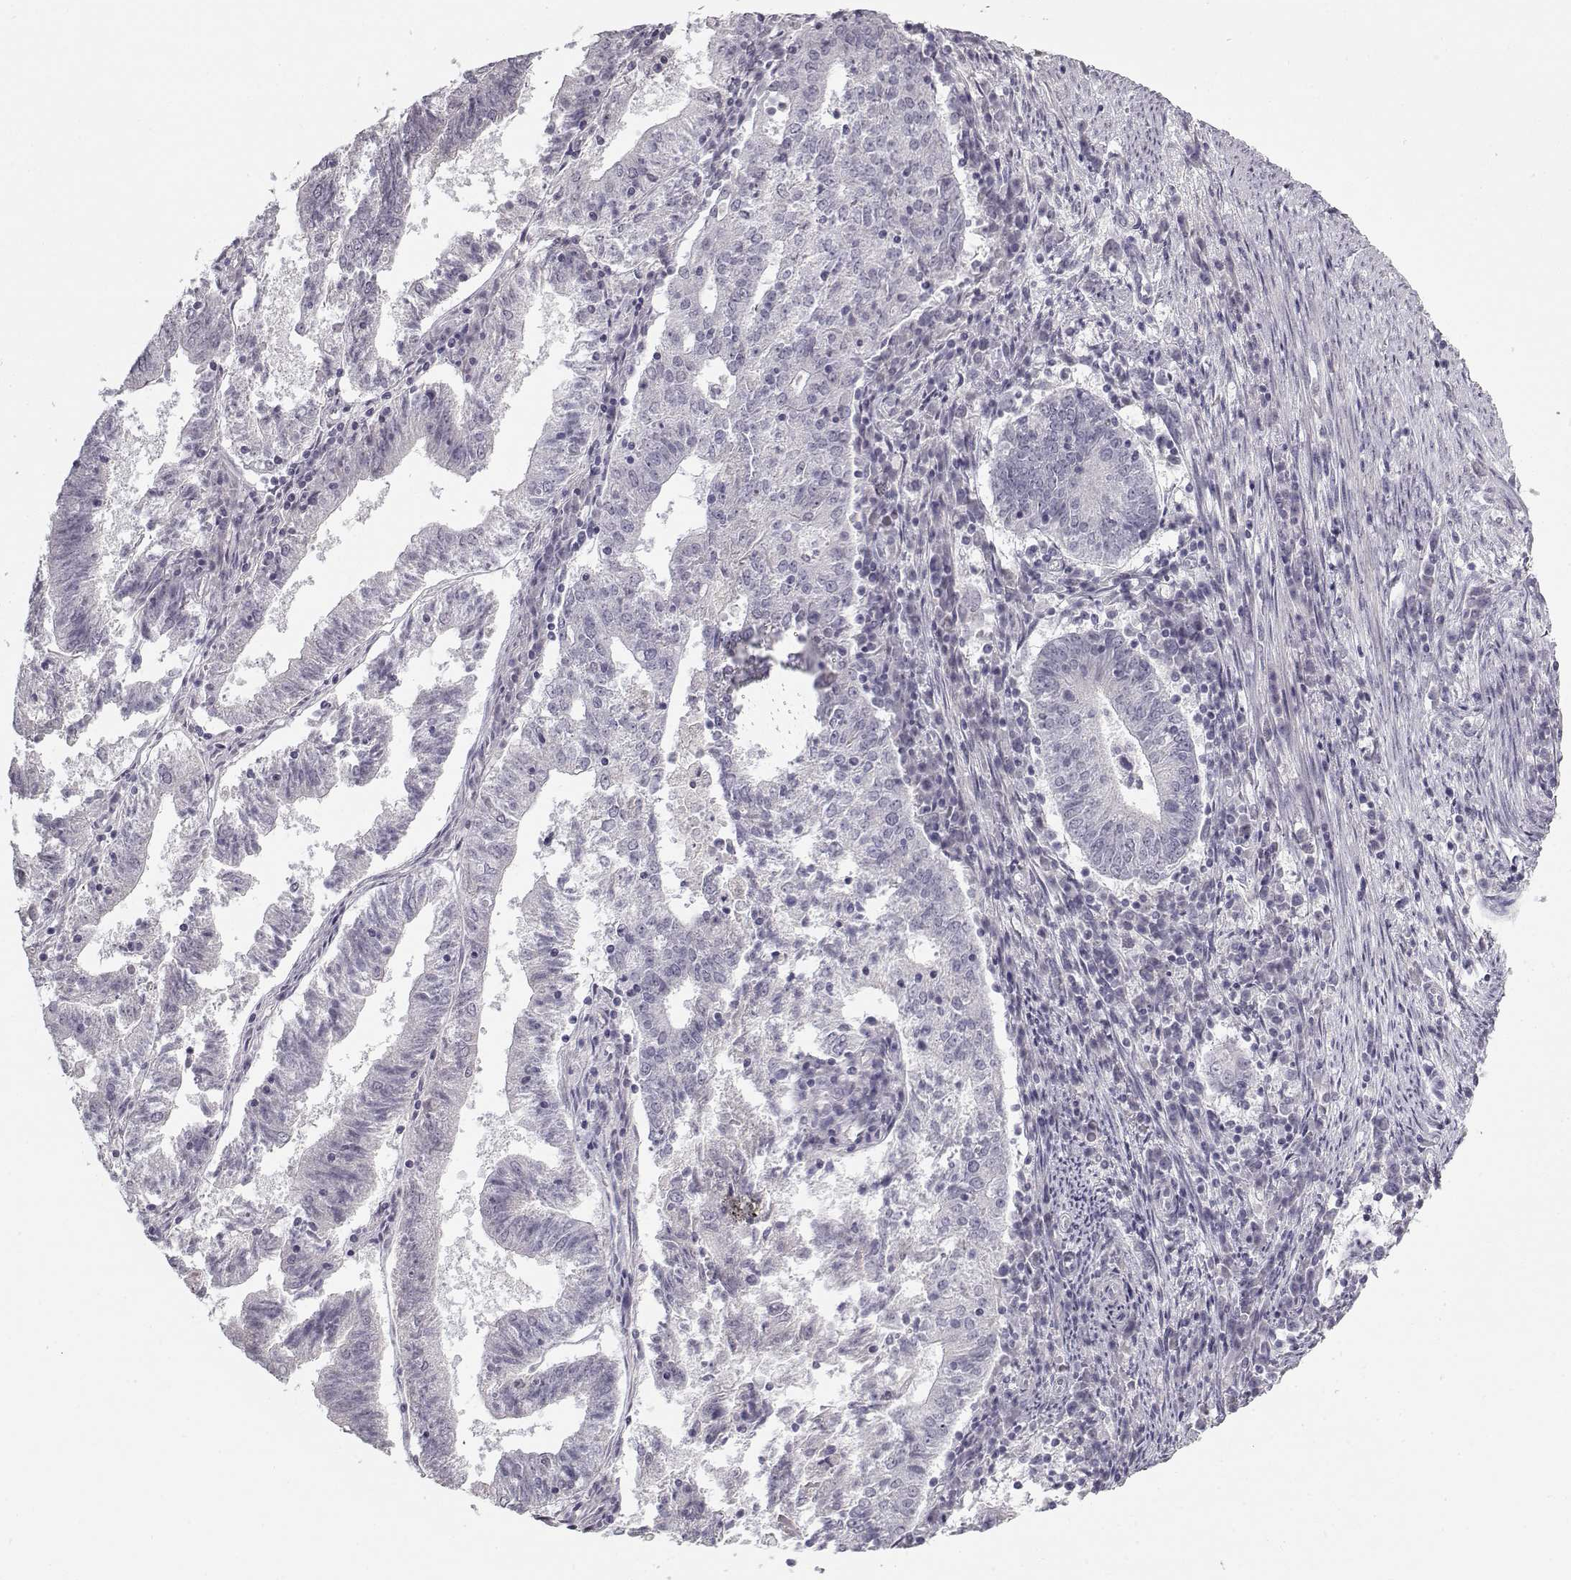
{"staining": {"intensity": "negative", "quantity": "none", "location": "none"}, "tissue": "endometrial cancer", "cell_type": "Tumor cells", "image_type": "cancer", "snomed": [{"axis": "morphology", "description": "Adenocarcinoma, NOS"}, {"axis": "topography", "description": "Endometrium"}], "caption": "Adenocarcinoma (endometrial) stained for a protein using immunohistochemistry (IHC) exhibits no expression tumor cells.", "gene": "SNCA", "patient": {"sex": "female", "age": 82}}